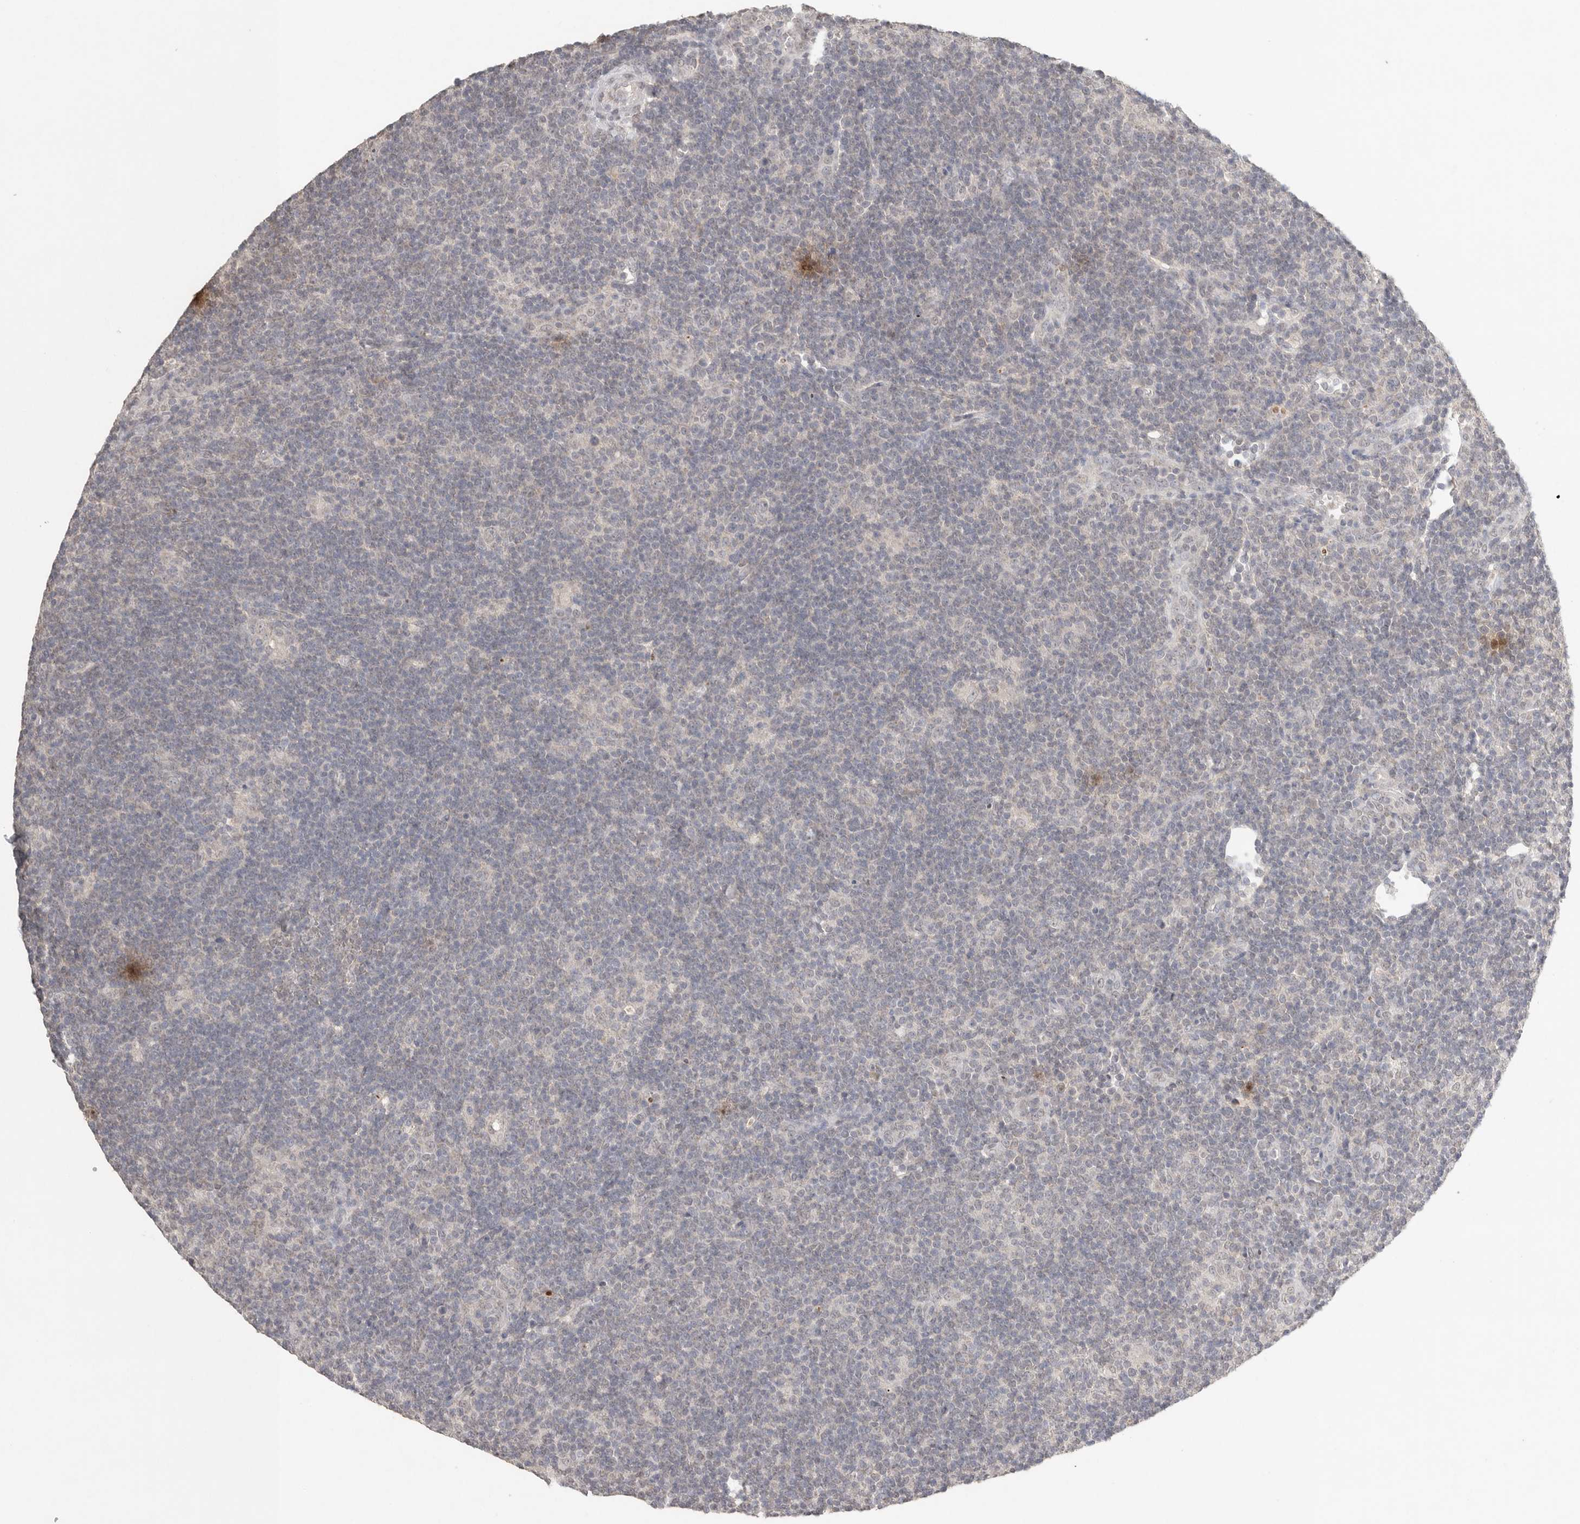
{"staining": {"intensity": "negative", "quantity": "none", "location": "none"}, "tissue": "lymphoma", "cell_type": "Tumor cells", "image_type": "cancer", "snomed": [{"axis": "morphology", "description": "Hodgkin's disease, NOS"}, {"axis": "topography", "description": "Lymph node"}], "caption": "High power microscopy image of an immunohistochemistry (IHC) histopathology image of lymphoma, revealing no significant expression in tumor cells.", "gene": "KLK5", "patient": {"sex": "female", "age": 57}}